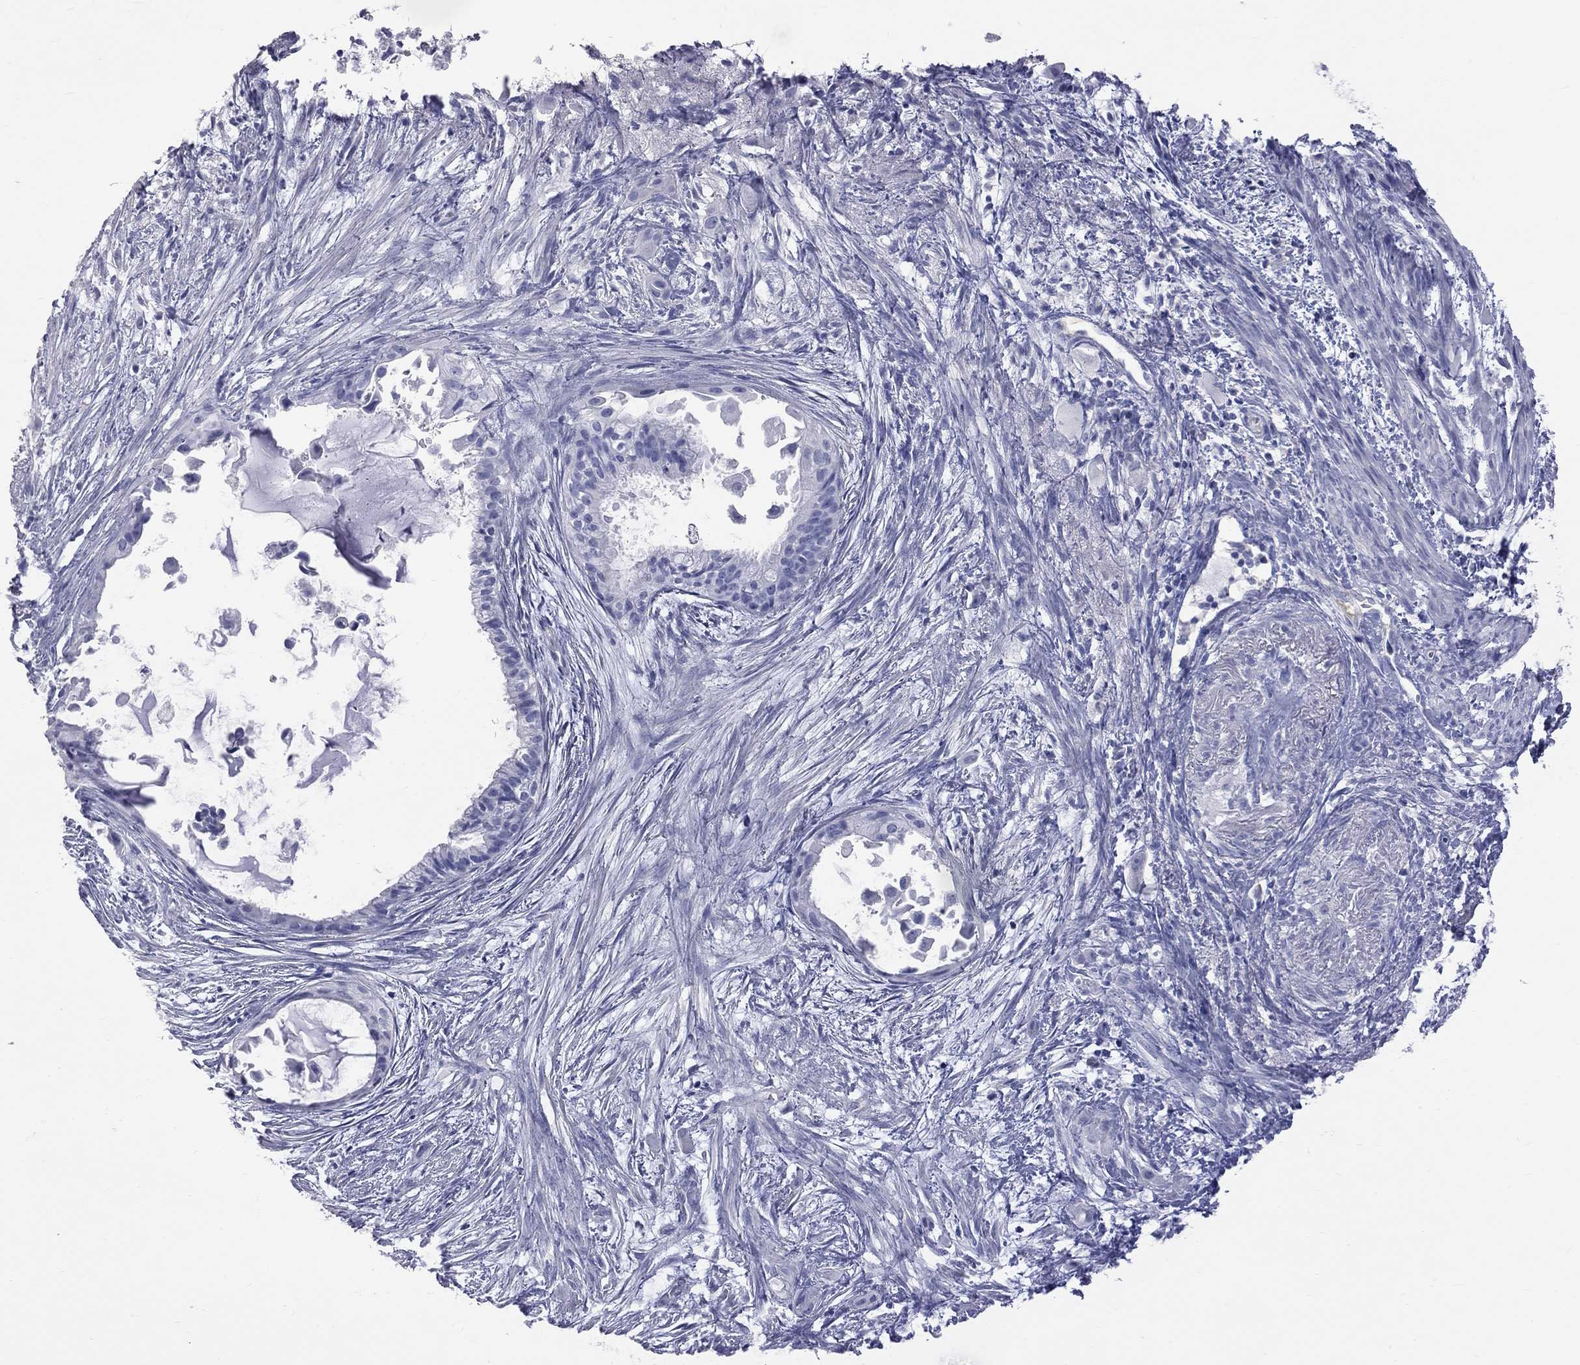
{"staining": {"intensity": "negative", "quantity": "none", "location": "none"}, "tissue": "endometrial cancer", "cell_type": "Tumor cells", "image_type": "cancer", "snomed": [{"axis": "morphology", "description": "Adenocarcinoma, NOS"}, {"axis": "topography", "description": "Endometrium"}], "caption": "A photomicrograph of human endometrial cancer (adenocarcinoma) is negative for staining in tumor cells.", "gene": "KCND2", "patient": {"sex": "female", "age": 86}}